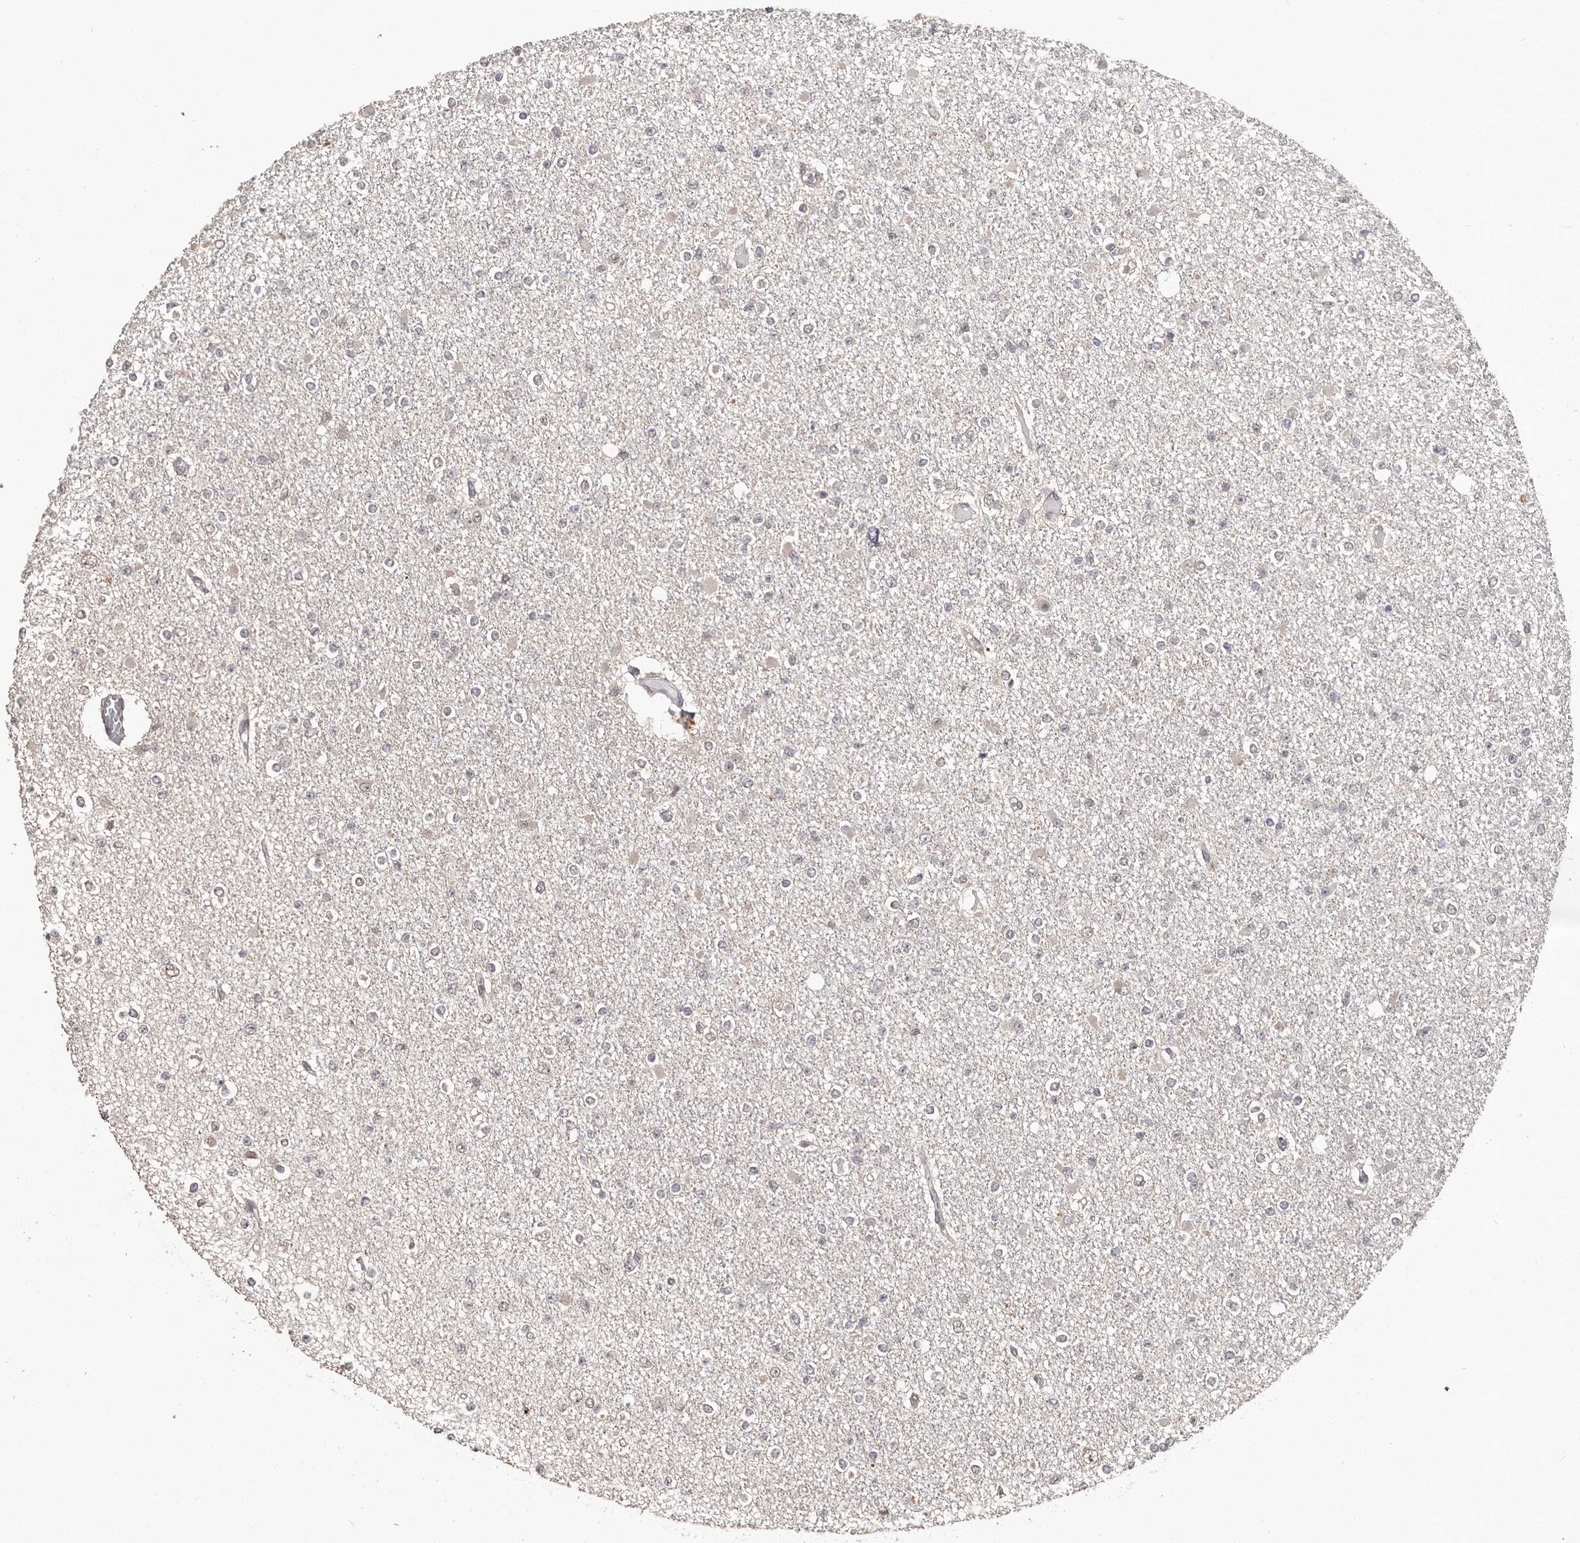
{"staining": {"intensity": "negative", "quantity": "none", "location": "none"}, "tissue": "glioma", "cell_type": "Tumor cells", "image_type": "cancer", "snomed": [{"axis": "morphology", "description": "Glioma, malignant, Low grade"}, {"axis": "topography", "description": "Brain"}], "caption": "An image of glioma stained for a protein demonstrates no brown staining in tumor cells.", "gene": "ZFP14", "patient": {"sex": "female", "age": 22}}